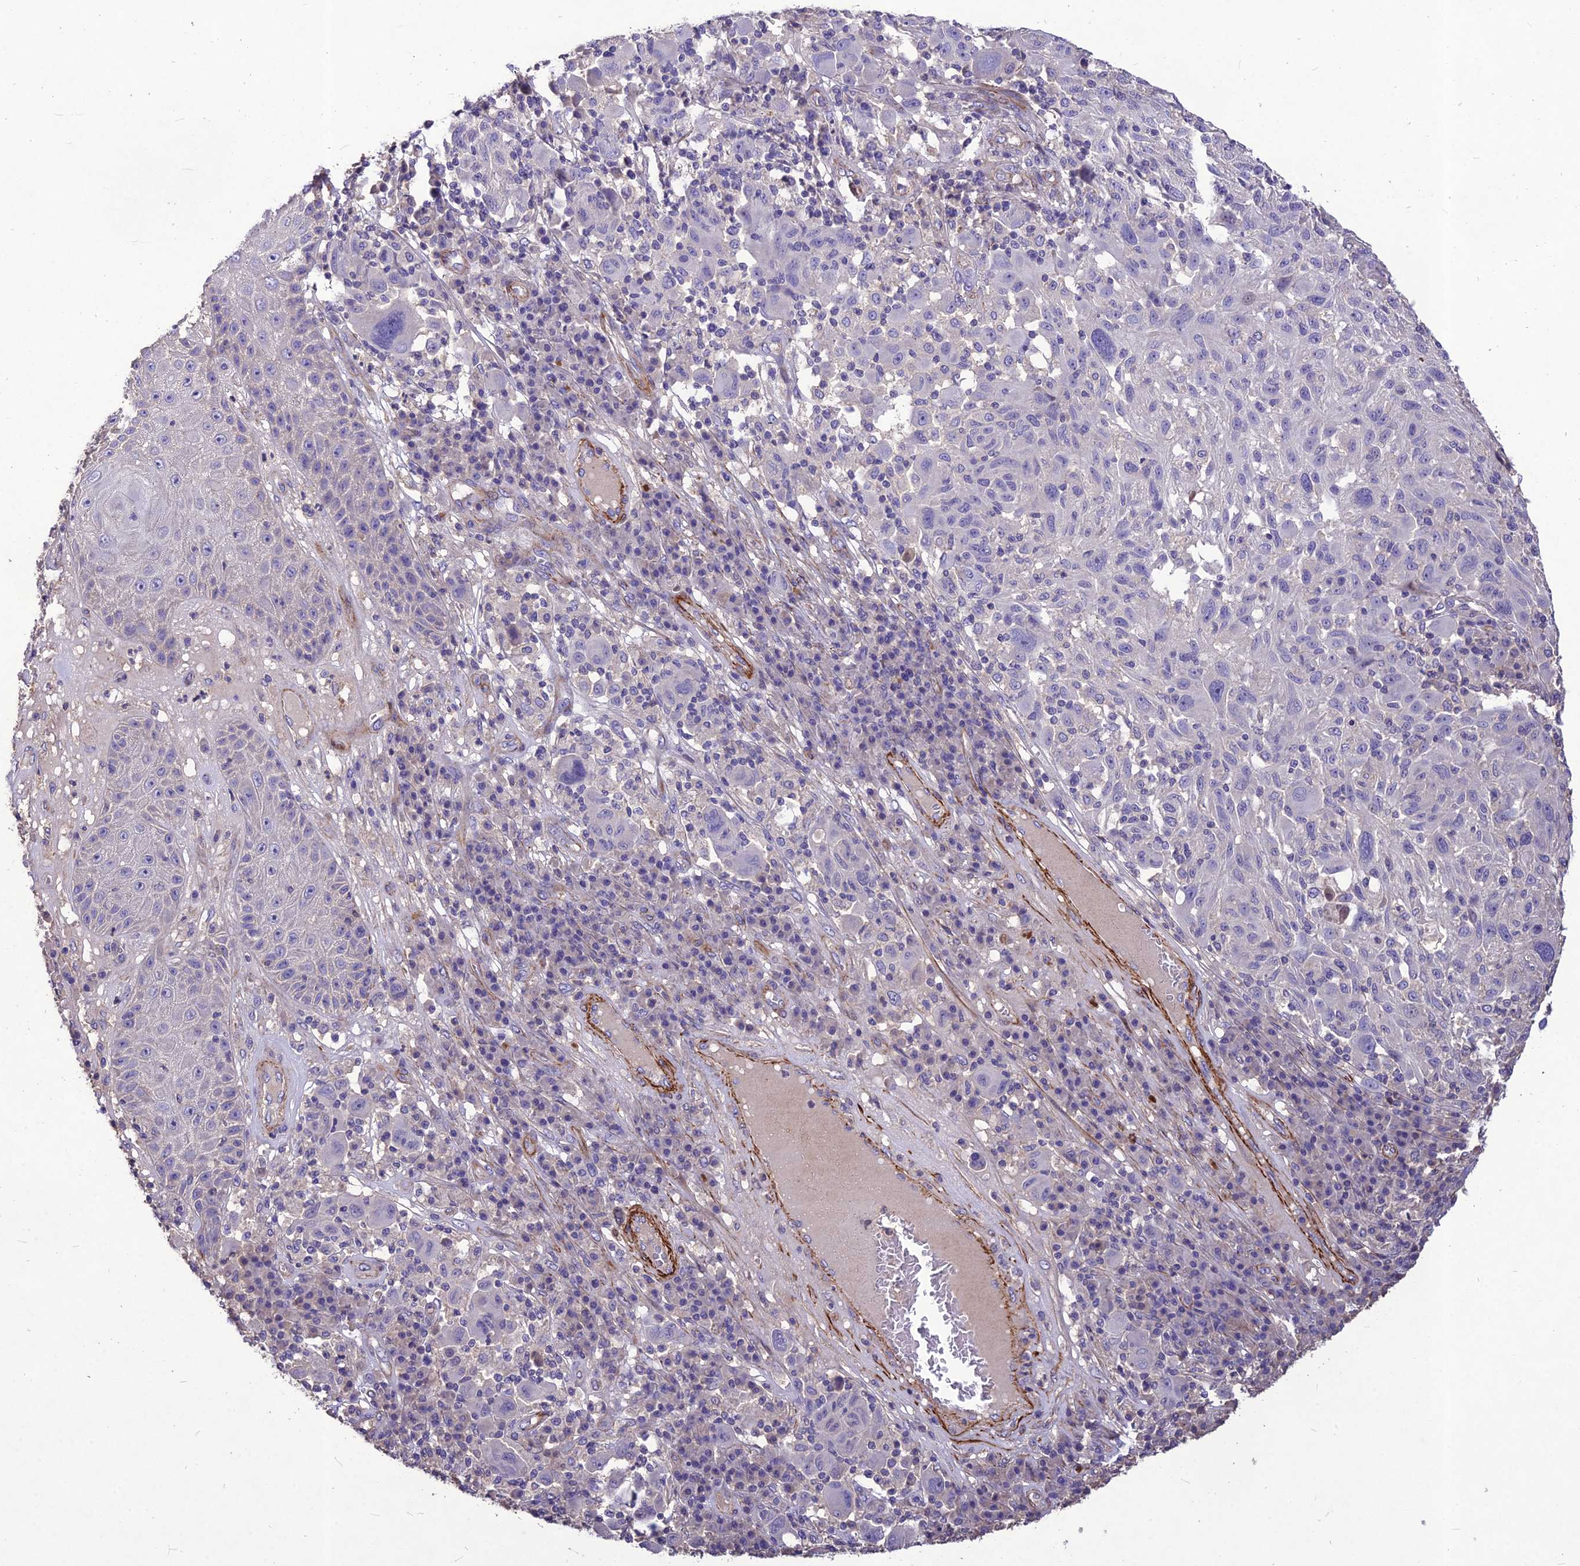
{"staining": {"intensity": "negative", "quantity": "none", "location": "none"}, "tissue": "melanoma", "cell_type": "Tumor cells", "image_type": "cancer", "snomed": [{"axis": "morphology", "description": "Malignant melanoma, NOS"}, {"axis": "topography", "description": "Skin"}], "caption": "Immunohistochemistry (IHC) of malignant melanoma displays no positivity in tumor cells. (Immunohistochemistry, brightfield microscopy, high magnification).", "gene": "CLUH", "patient": {"sex": "male", "age": 53}}